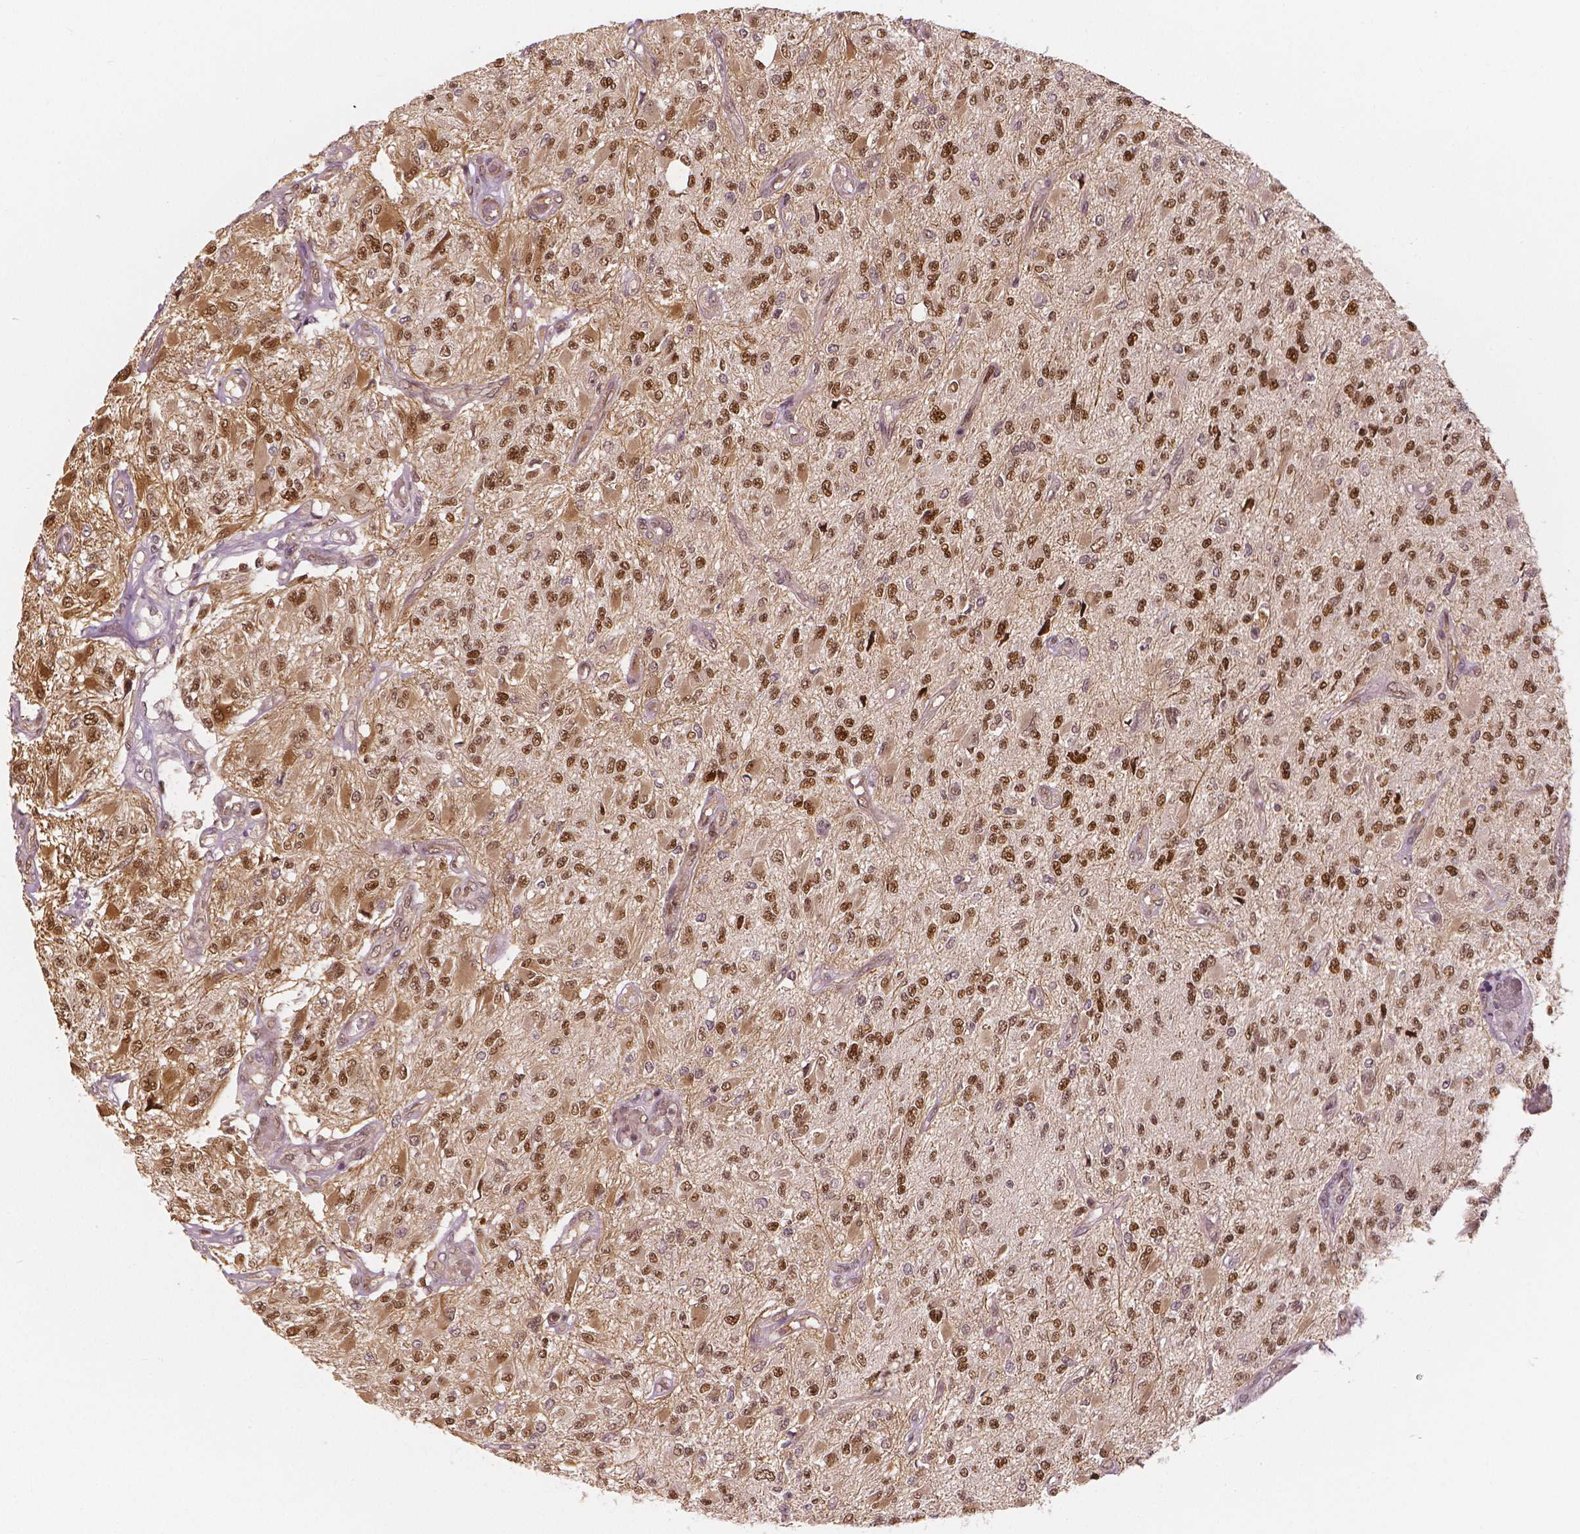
{"staining": {"intensity": "moderate", "quantity": ">75%", "location": "nuclear"}, "tissue": "glioma", "cell_type": "Tumor cells", "image_type": "cancer", "snomed": [{"axis": "morphology", "description": "Glioma, malignant, High grade"}, {"axis": "topography", "description": "Brain"}], "caption": "Glioma stained with DAB (3,3'-diaminobenzidine) immunohistochemistry (IHC) reveals medium levels of moderate nuclear positivity in approximately >75% of tumor cells. Nuclei are stained in blue.", "gene": "NSD2", "patient": {"sex": "female", "age": 63}}